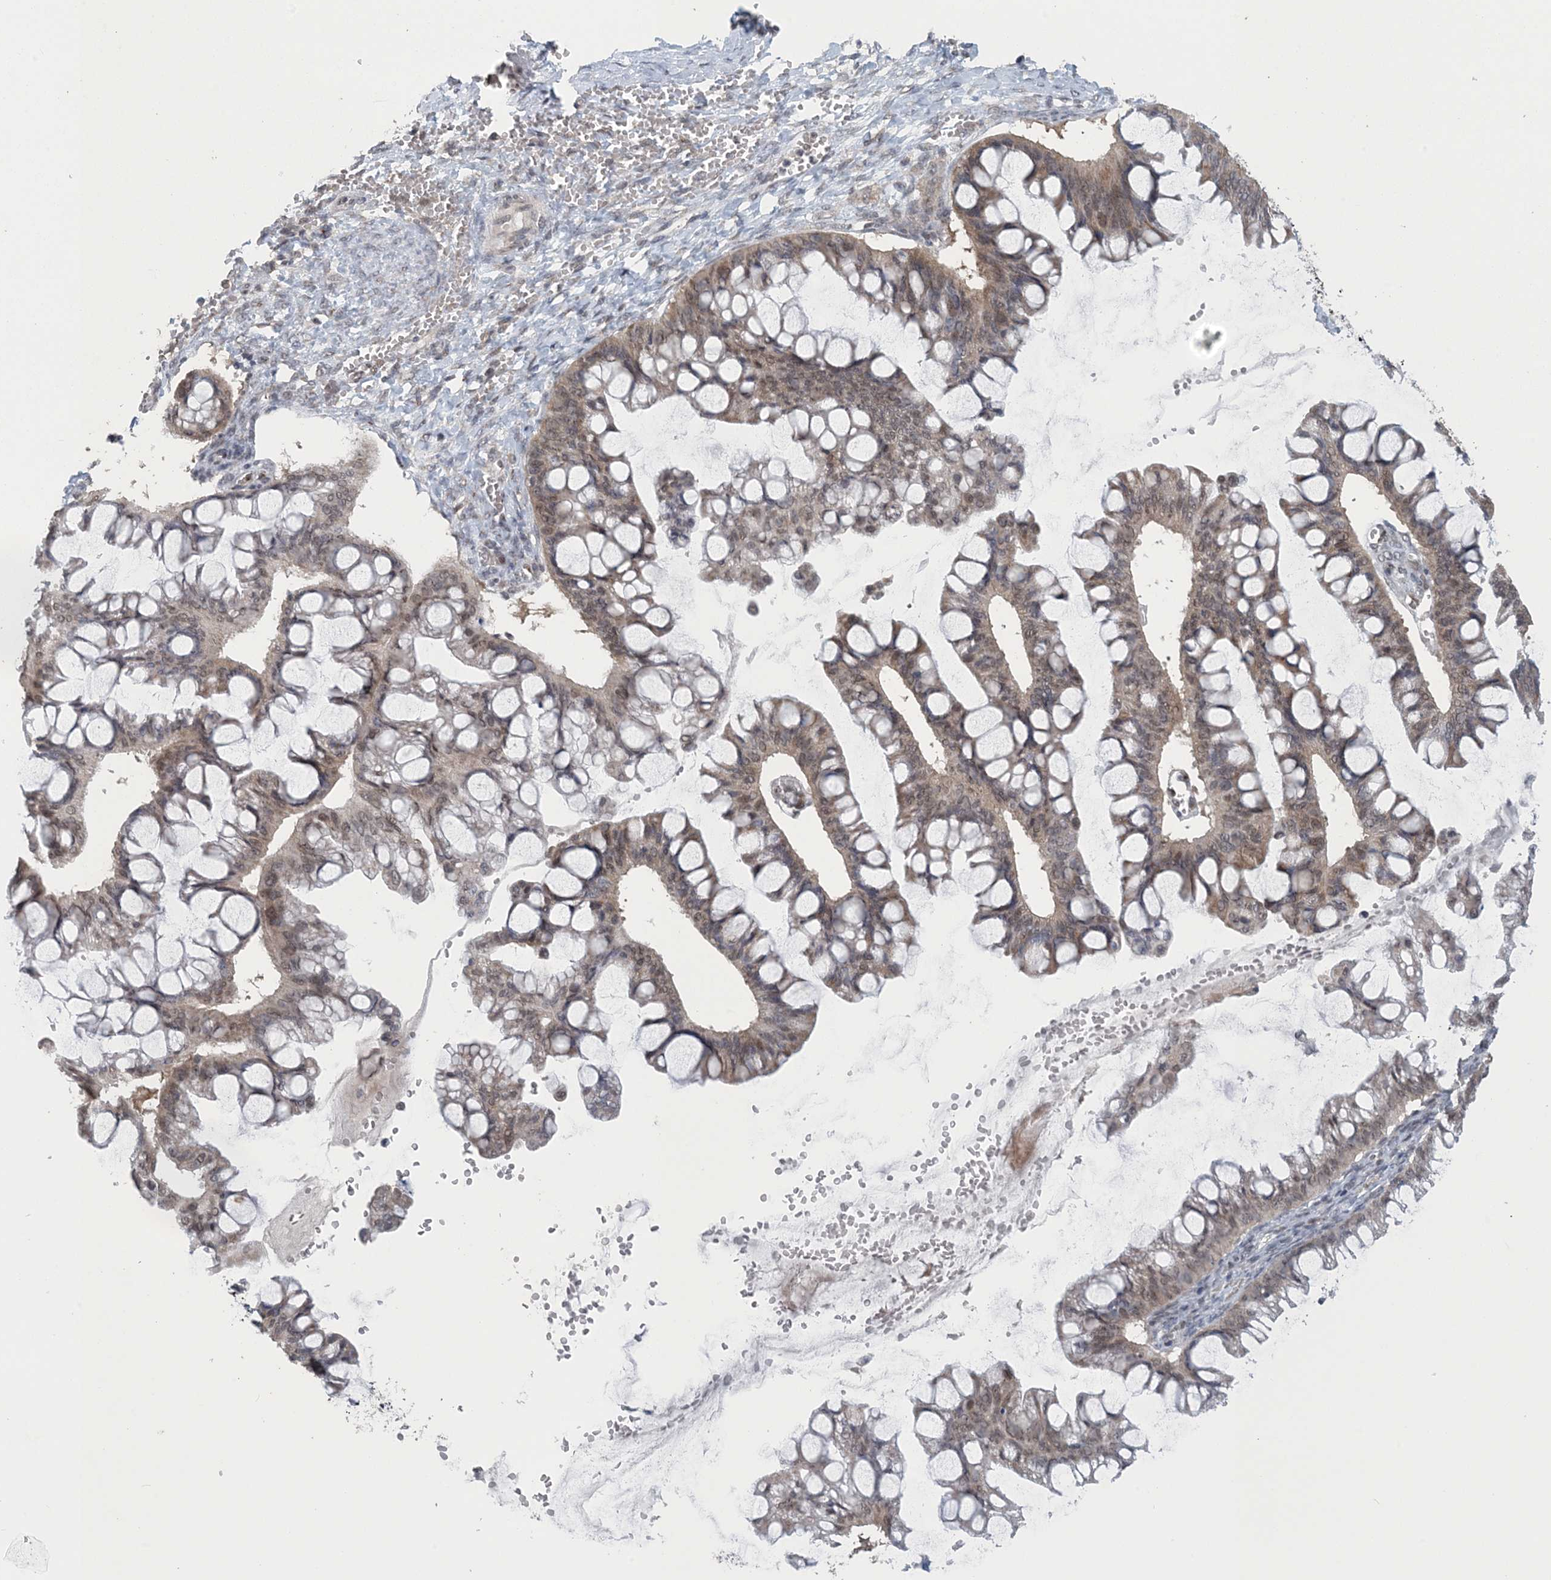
{"staining": {"intensity": "weak", "quantity": "25%-75%", "location": "cytoplasmic/membranous,nuclear"}, "tissue": "ovarian cancer", "cell_type": "Tumor cells", "image_type": "cancer", "snomed": [{"axis": "morphology", "description": "Cystadenocarcinoma, mucinous, NOS"}, {"axis": "topography", "description": "Ovary"}], "caption": "Immunohistochemistry staining of mucinous cystadenocarcinoma (ovarian), which exhibits low levels of weak cytoplasmic/membranous and nuclear positivity in approximately 25%-75% of tumor cells indicating weak cytoplasmic/membranous and nuclear protein expression. The staining was performed using DAB (3,3'-diaminobenzidine) (brown) for protein detection and nuclei were counterstained in hematoxylin (blue).", "gene": "MBD2", "patient": {"sex": "female", "age": 73}}